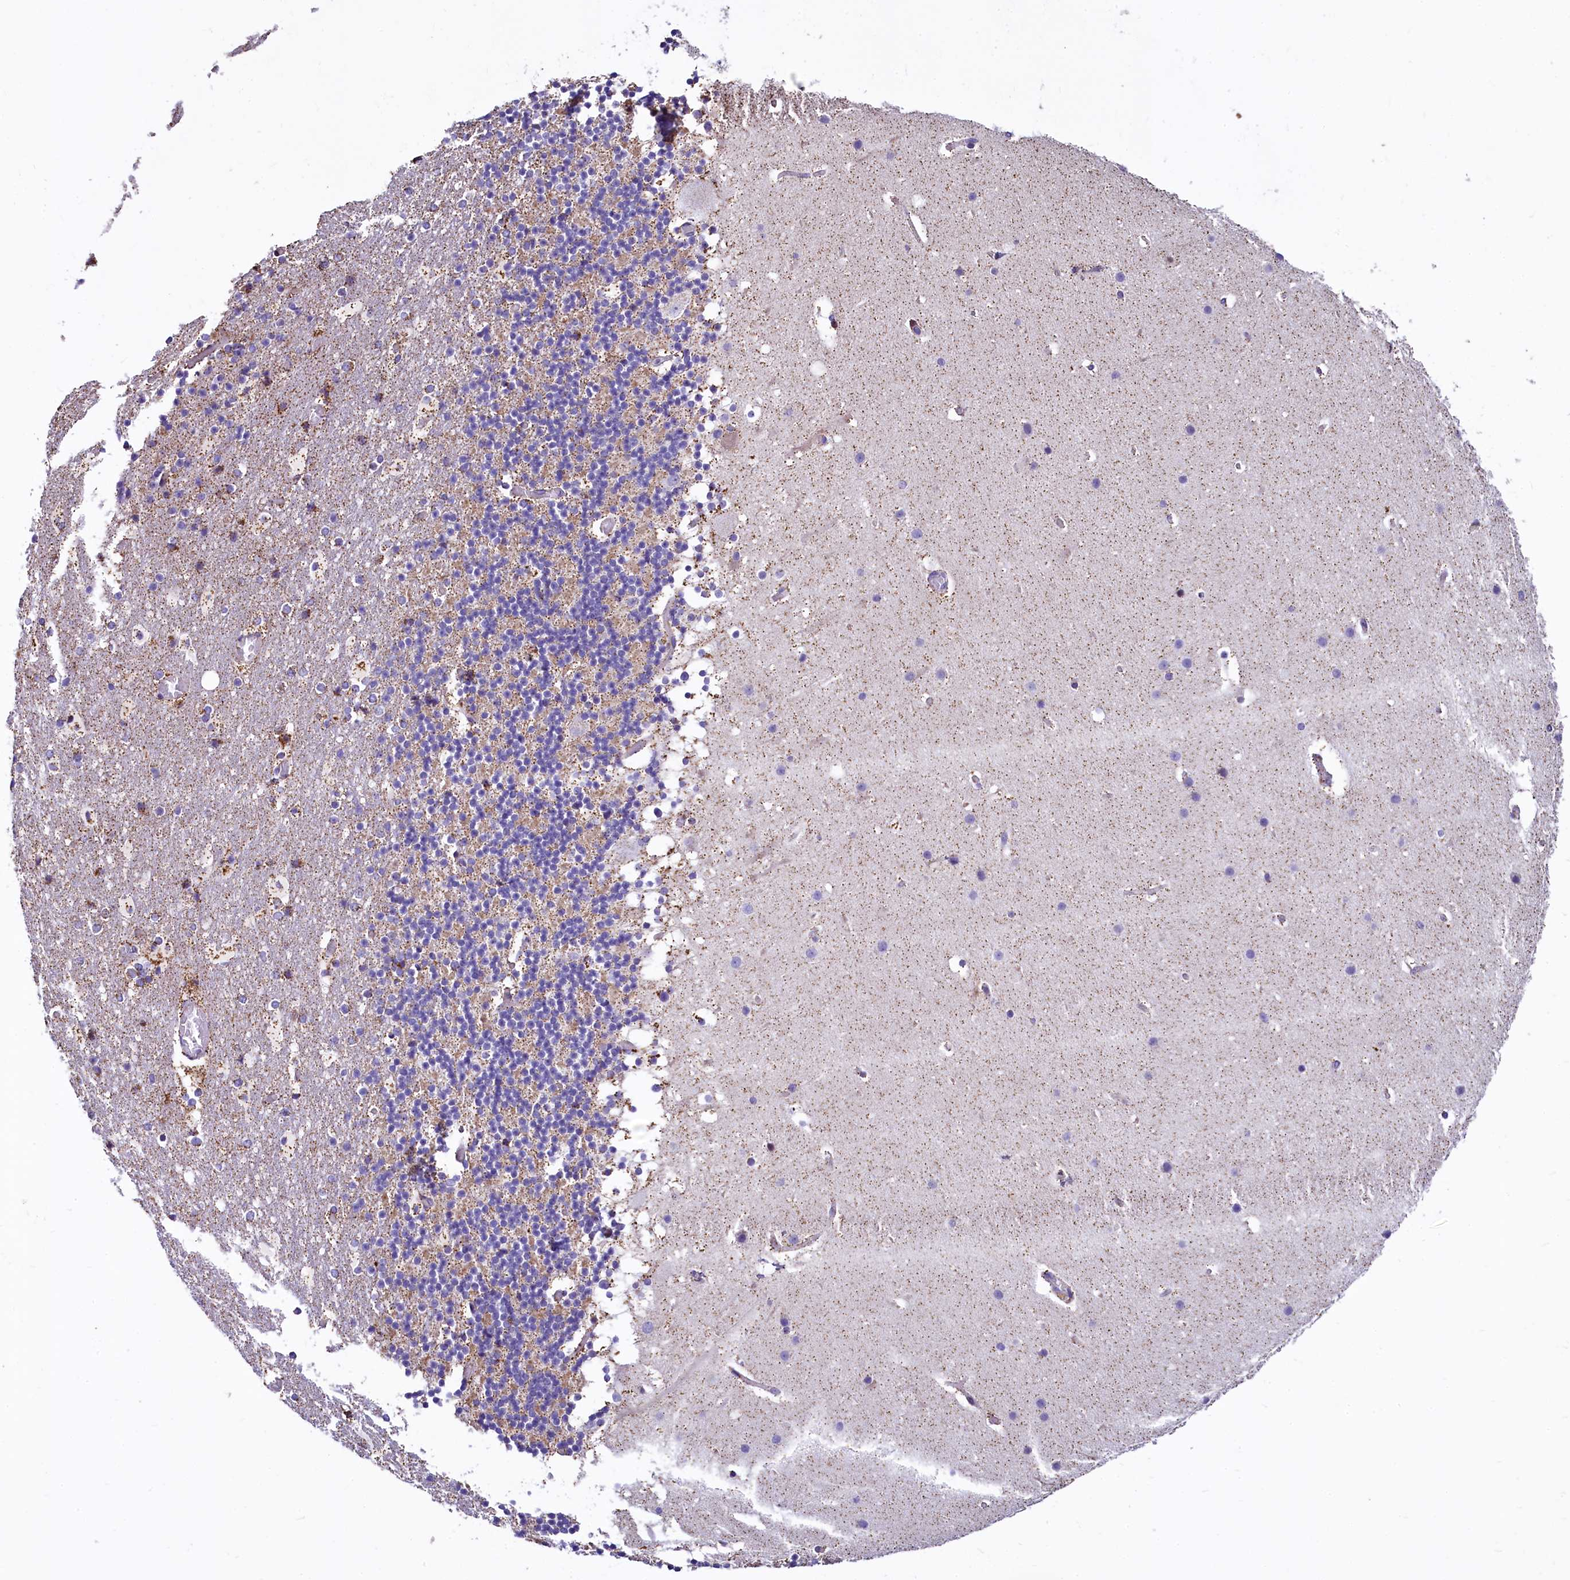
{"staining": {"intensity": "negative", "quantity": "none", "location": "none"}, "tissue": "cerebellum", "cell_type": "Cells in granular layer", "image_type": "normal", "snomed": [{"axis": "morphology", "description": "Normal tissue, NOS"}, {"axis": "topography", "description": "Cerebellum"}], "caption": "A high-resolution micrograph shows immunohistochemistry (IHC) staining of benign cerebellum, which shows no significant positivity in cells in granular layer.", "gene": "VWCE", "patient": {"sex": "male", "age": 57}}